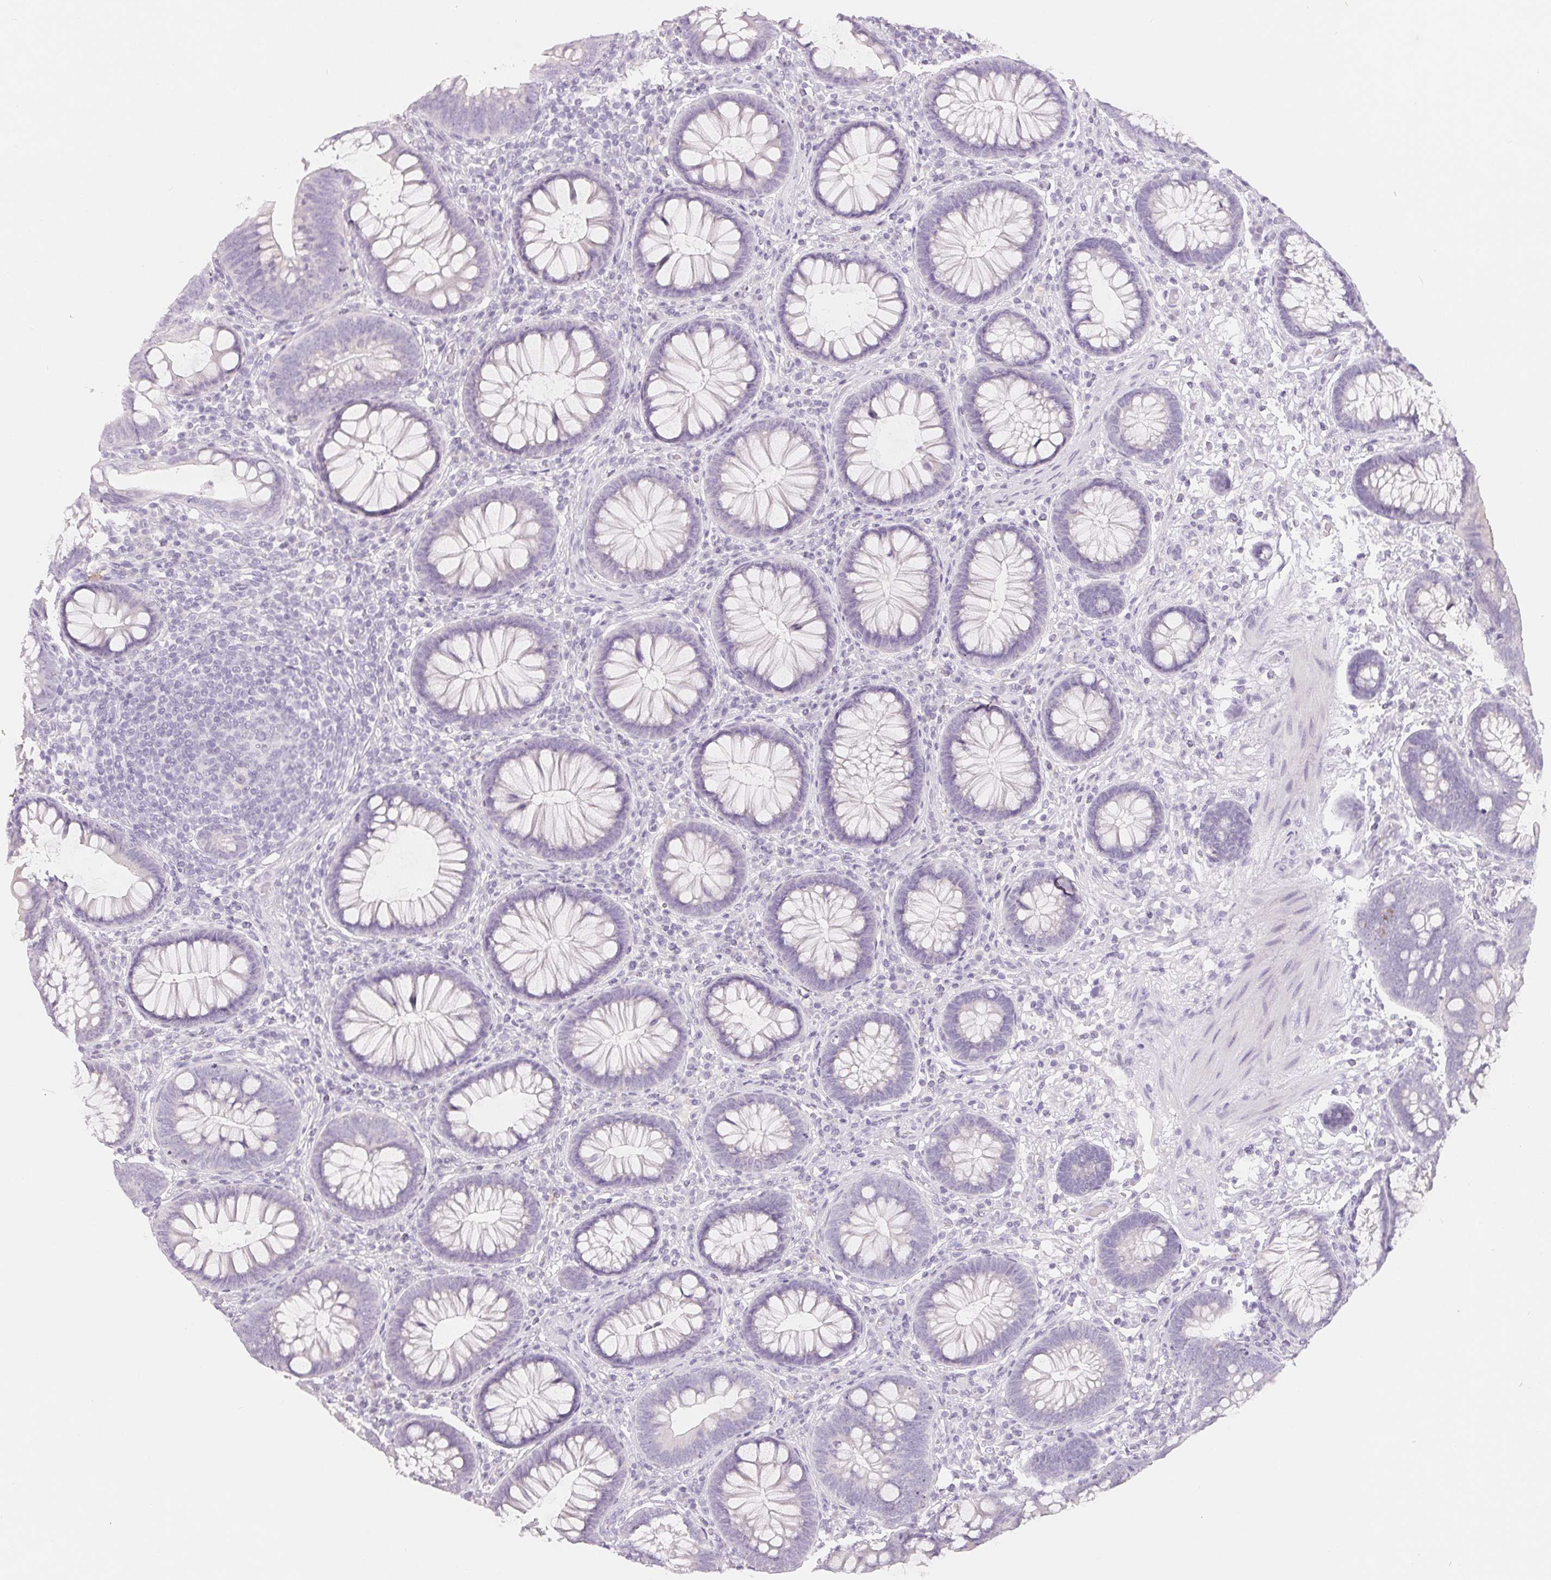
{"staining": {"intensity": "negative", "quantity": "none", "location": "none"}, "tissue": "colon", "cell_type": "Endothelial cells", "image_type": "normal", "snomed": [{"axis": "morphology", "description": "Normal tissue, NOS"}, {"axis": "morphology", "description": "Adenoma, NOS"}, {"axis": "topography", "description": "Soft tissue"}, {"axis": "topography", "description": "Colon"}], "caption": "DAB immunohistochemical staining of normal human colon reveals no significant staining in endothelial cells.", "gene": "SPACA5B", "patient": {"sex": "male", "age": 47}}